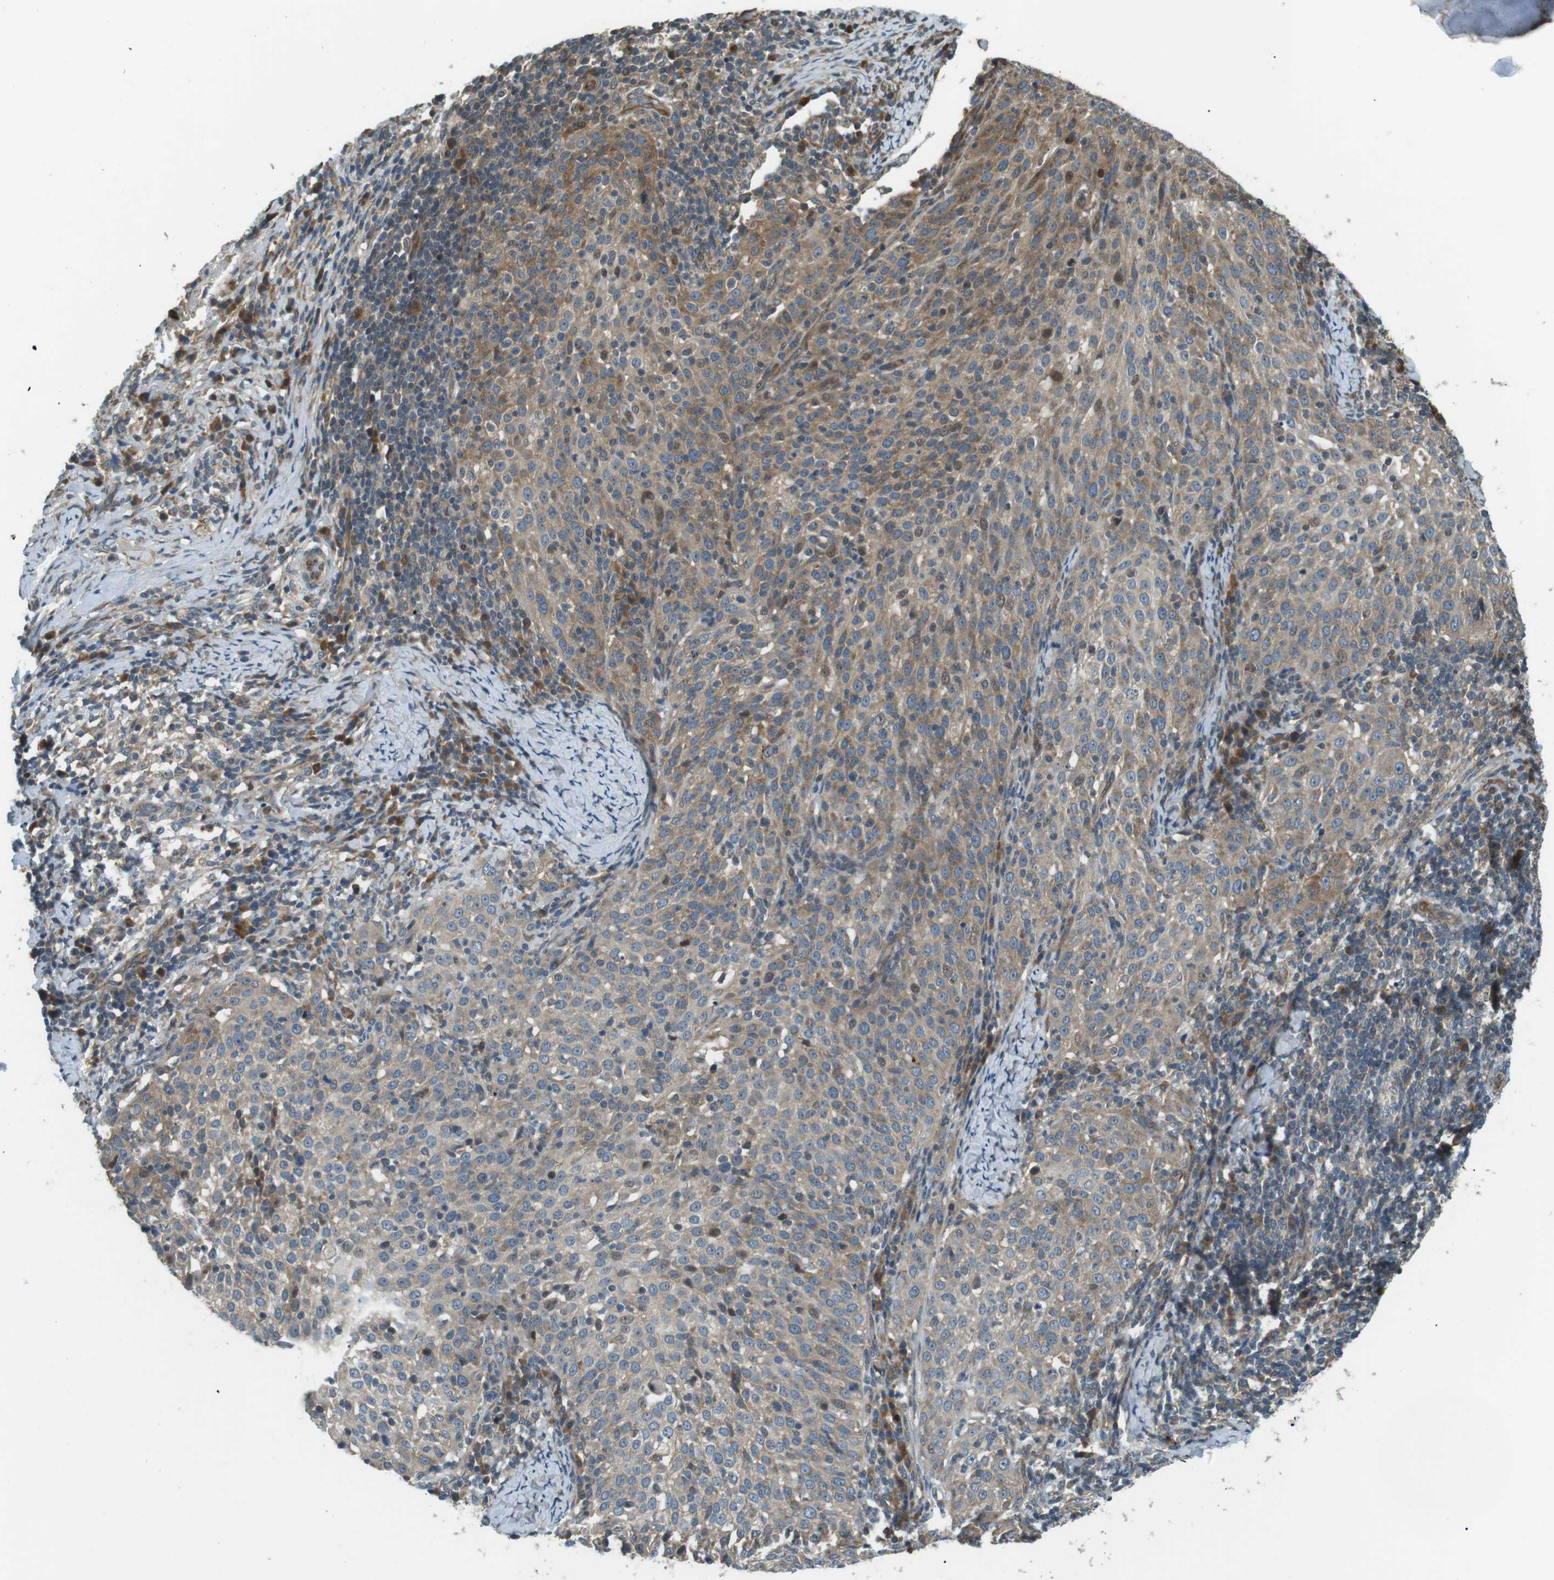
{"staining": {"intensity": "moderate", "quantity": ">75%", "location": "cytoplasmic/membranous"}, "tissue": "cervical cancer", "cell_type": "Tumor cells", "image_type": "cancer", "snomed": [{"axis": "morphology", "description": "Squamous cell carcinoma, NOS"}, {"axis": "topography", "description": "Cervix"}], "caption": "This is a micrograph of IHC staining of cervical cancer, which shows moderate positivity in the cytoplasmic/membranous of tumor cells.", "gene": "TMEM74", "patient": {"sex": "female", "age": 51}}